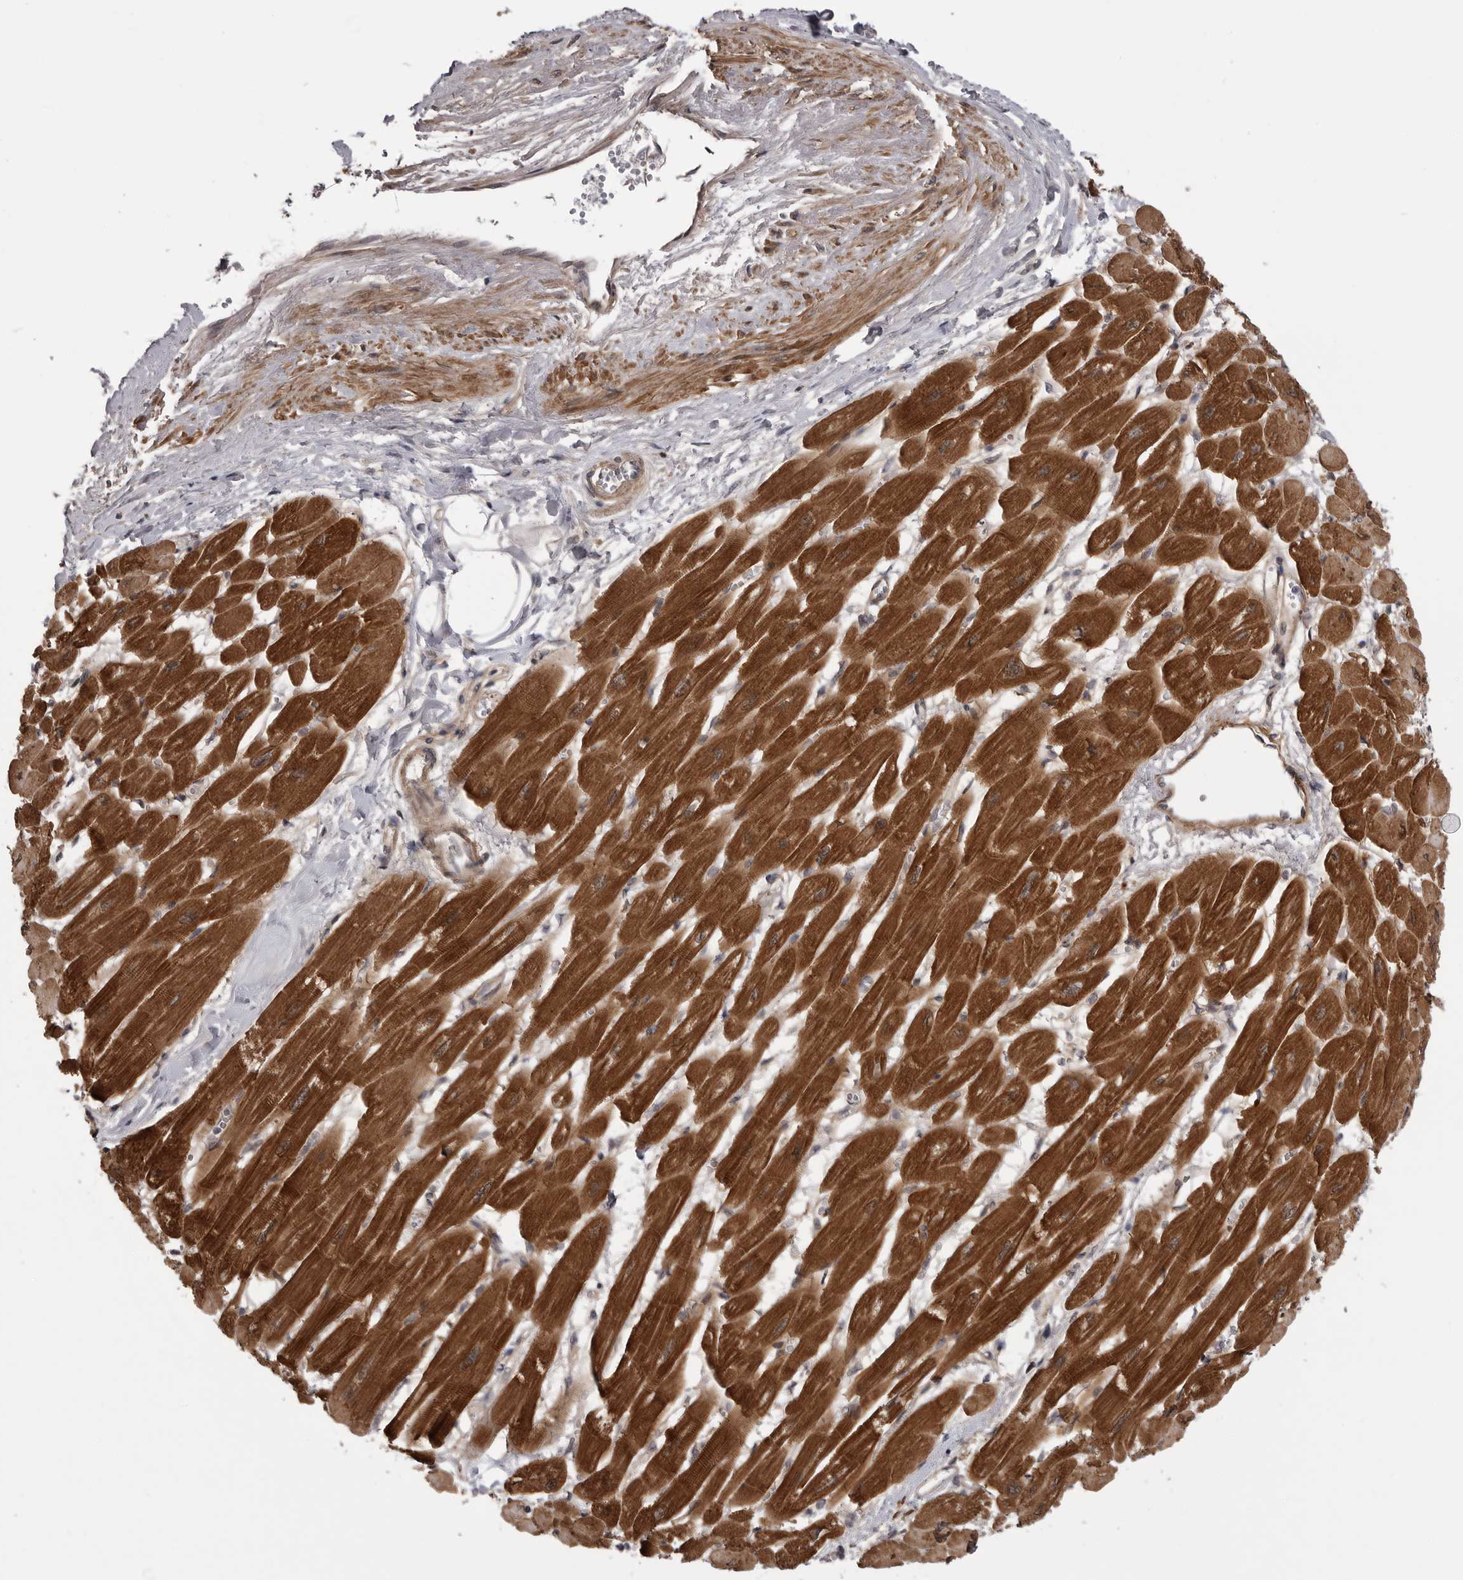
{"staining": {"intensity": "strong", "quantity": ">75%", "location": "cytoplasmic/membranous"}, "tissue": "heart muscle", "cell_type": "Cardiomyocytes", "image_type": "normal", "snomed": [{"axis": "morphology", "description": "Normal tissue, NOS"}, {"axis": "topography", "description": "Heart"}], "caption": "Brown immunohistochemical staining in benign human heart muscle displays strong cytoplasmic/membranous positivity in about >75% of cardiomyocytes.", "gene": "PDCL", "patient": {"sex": "female", "age": 54}}